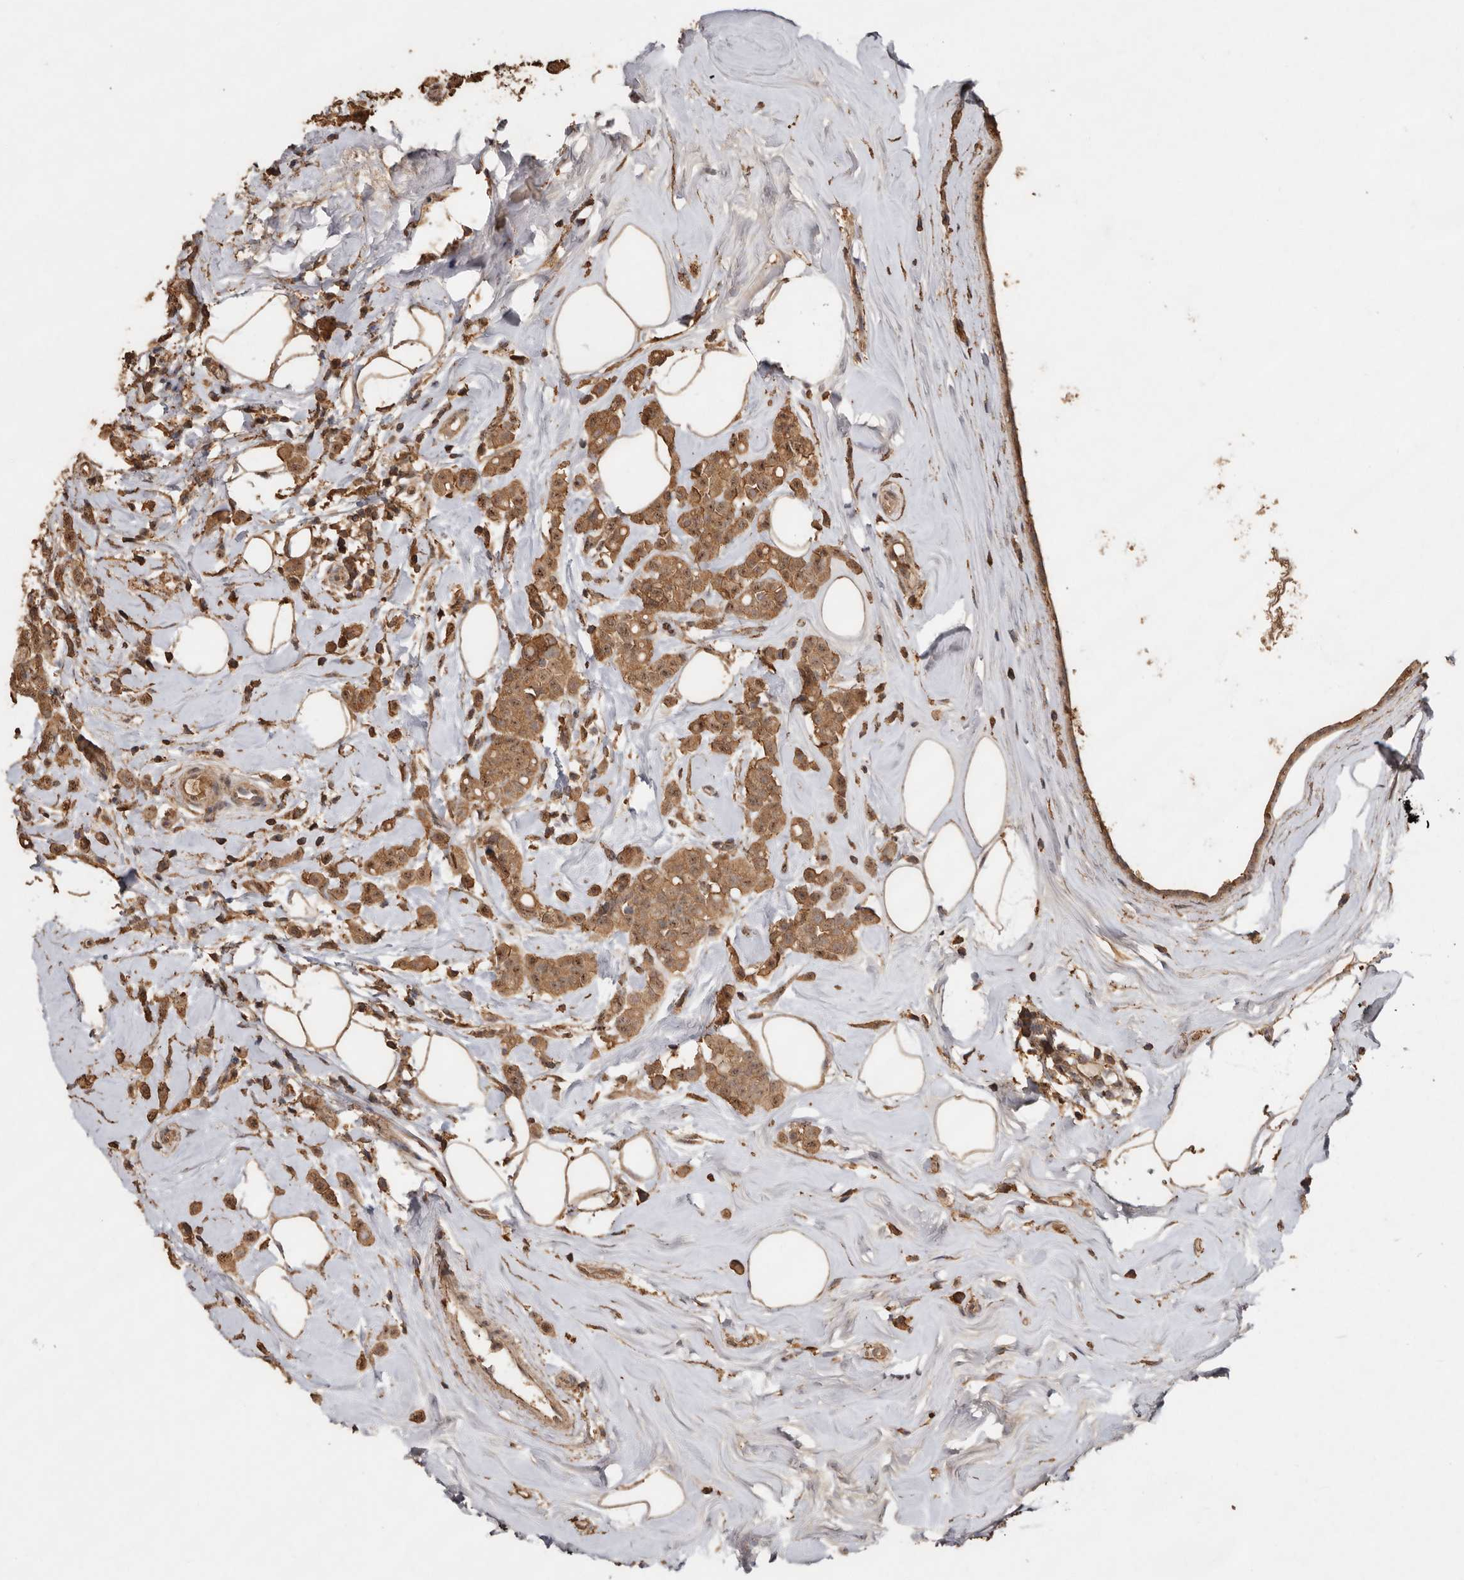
{"staining": {"intensity": "moderate", "quantity": ">75%", "location": "cytoplasmic/membranous,nuclear"}, "tissue": "breast cancer", "cell_type": "Tumor cells", "image_type": "cancer", "snomed": [{"axis": "morphology", "description": "Lobular carcinoma"}, {"axis": "topography", "description": "Breast"}], "caption": "High-magnification brightfield microscopy of breast cancer (lobular carcinoma) stained with DAB (3,3'-diaminobenzidine) (brown) and counterstained with hematoxylin (blue). tumor cells exhibit moderate cytoplasmic/membranous and nuclear expression is appreciated in approximately>75% of cells.", "gene": "RWDD1", "patient": {"sex": "female", "age": 47}}